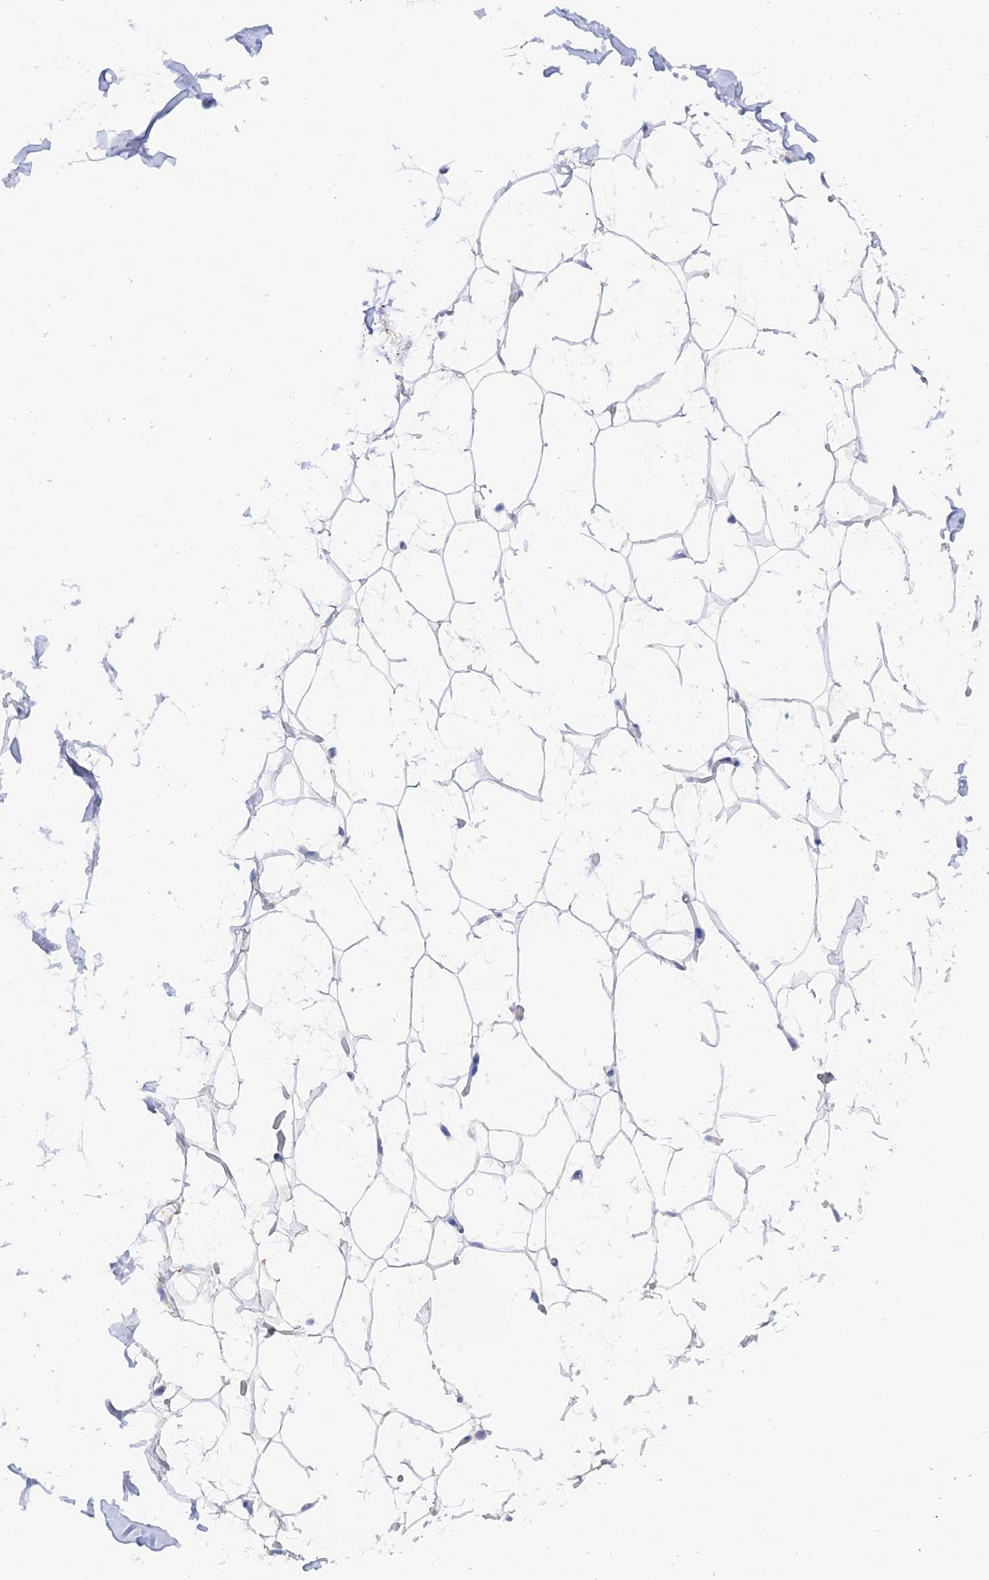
{"staining": {"intensity": "negative", "quantity": "none", "location": "none"}, "tissue": "adipose tissue", "cell_type": "Adipocytes", "image_type": "normal", "snomed": [{"axis": "morphology", "description": "Normal tissue, NOS"}, {"axis": "topography", "description": "Breast"}], "caption": "Protein analysis of normal adipose tissue shows no significant staining in adipocytes.", "gene": "DACT3", "patient": {"sex": "female", "age": 26}}